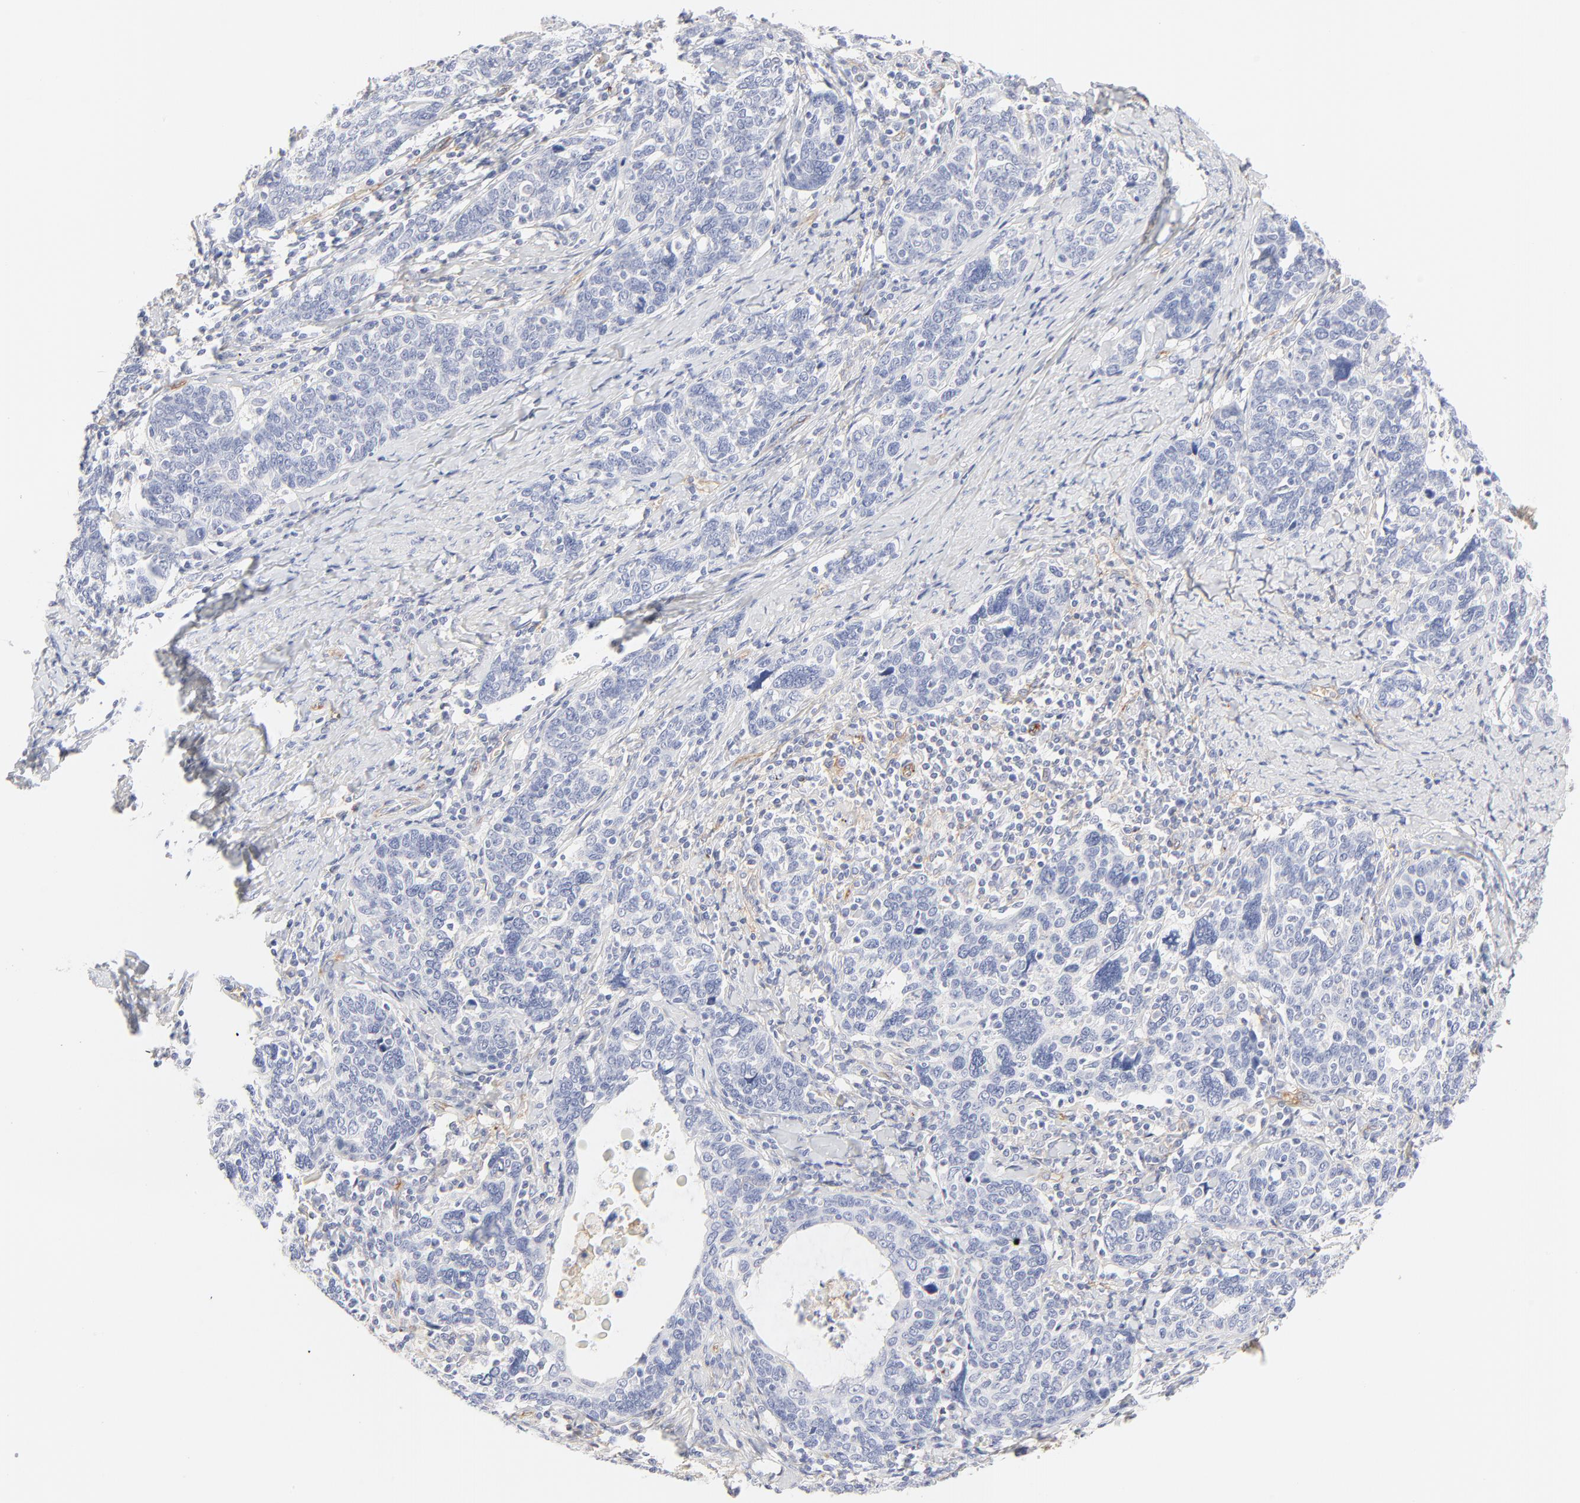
{"staining": {"intensity": "negative", "quantity": "none", "location": "none"}, "tissue": "cervical cancer", "cell_type": "Tumor cells", "image_type": "cancer", "snomed": [{"axis": "morphology", "description": "Squamous cell carcinoma, NOS"}, {"axis": "topography", "description": "Cervix"}], "caption": "High power microscopy histopathology image of an immunohistochemistry photomicrograph of cervical squamous cell carcinoma, revealing no significant expression in tumor cells. (DAB (3,3'-diaminobenzidine) immunohistochemistry (IHC) with hematoxylin counter stain).", "gene": "ITGA5", "patient": {"sex": "female", "age": 41}}